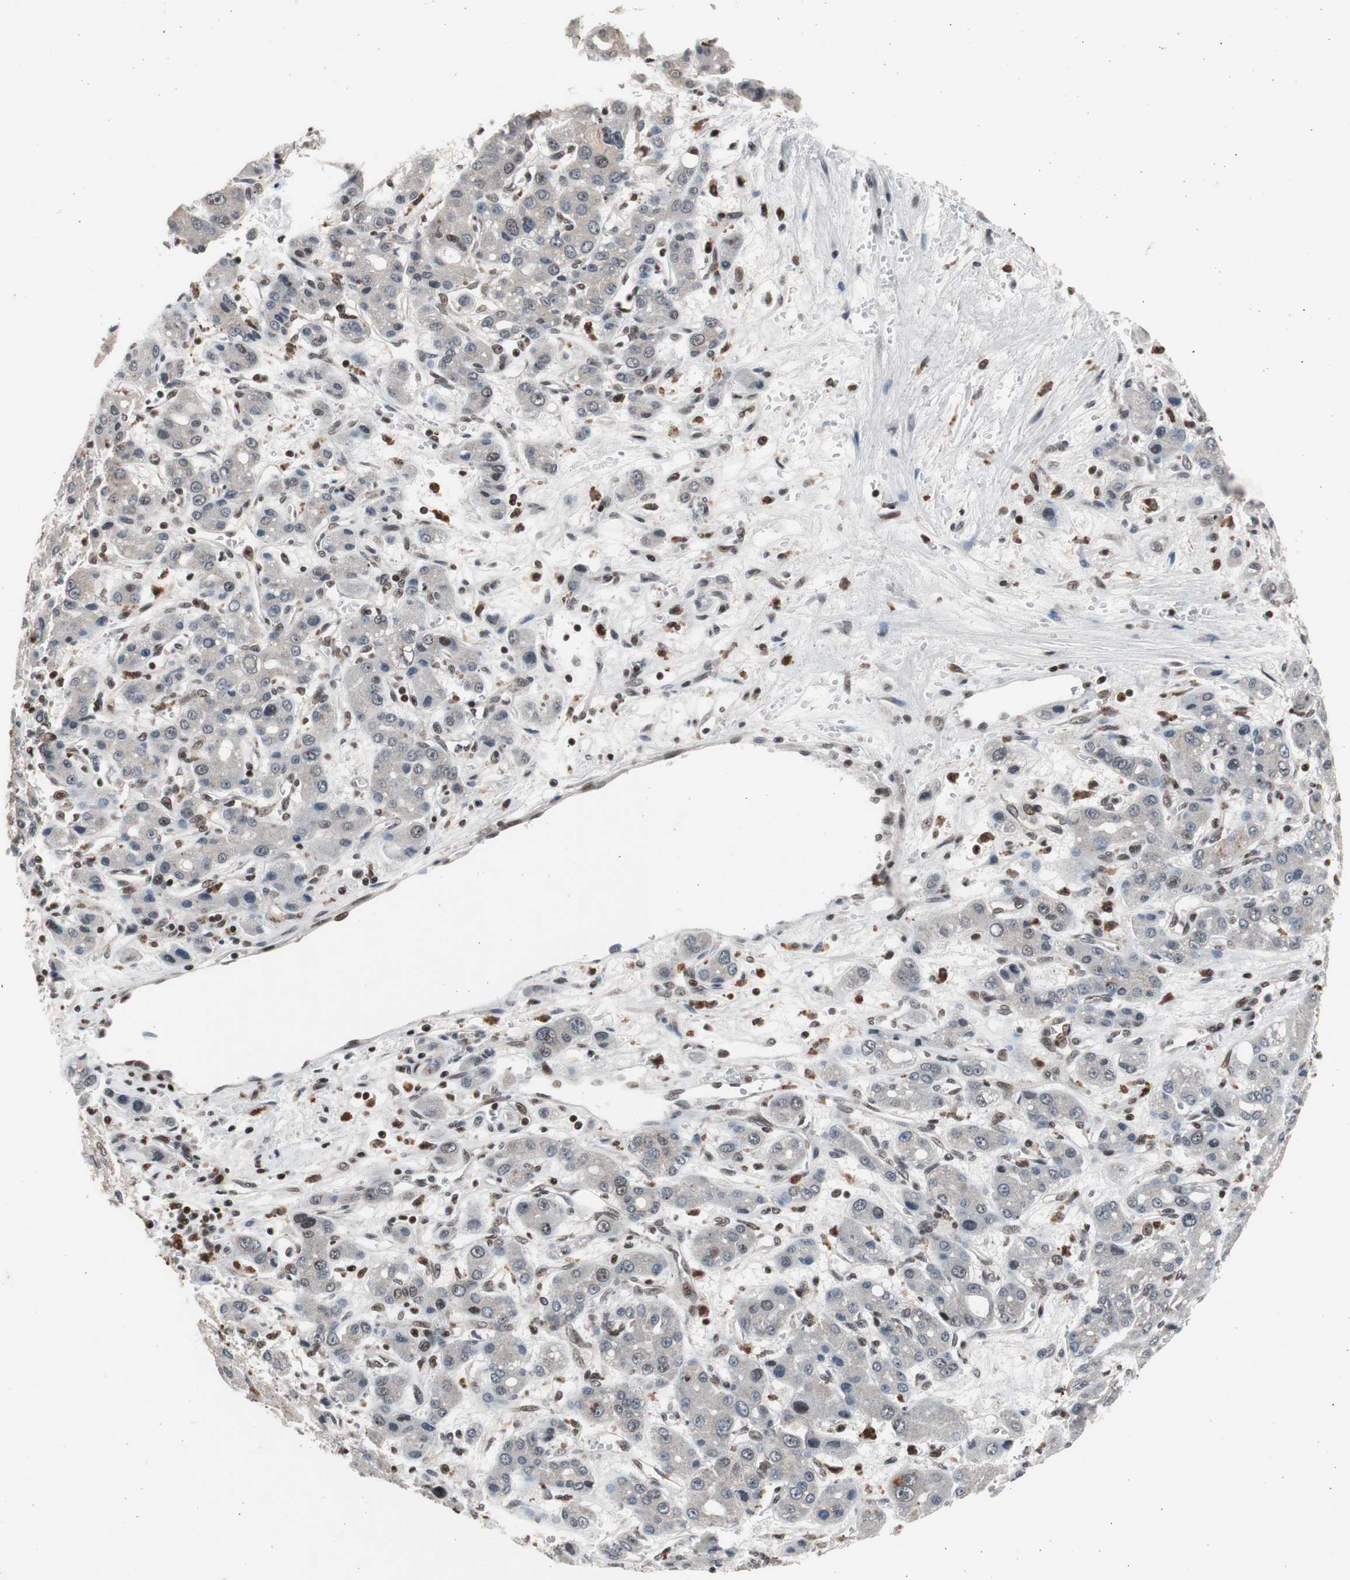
{"staining": {"intensity": "negative", "quantity": "none", "location": "none"}, "tissue": "liver cancer", "cell_type": "Tumor cells", "image_type": "cancer", "snomed": [{"axis": "morphology", "description": "Carcinoma, Hepatocellular, NOS"}, {"axis": "topography", "description": "Liver"}], "caption": "Immunohistochemistry (IHC) of human liver hepatocellular carcinoma exhibits no staining in tumor cells.", "gene": "RPA1", "patient": {"sex": "male", "age": 55}}